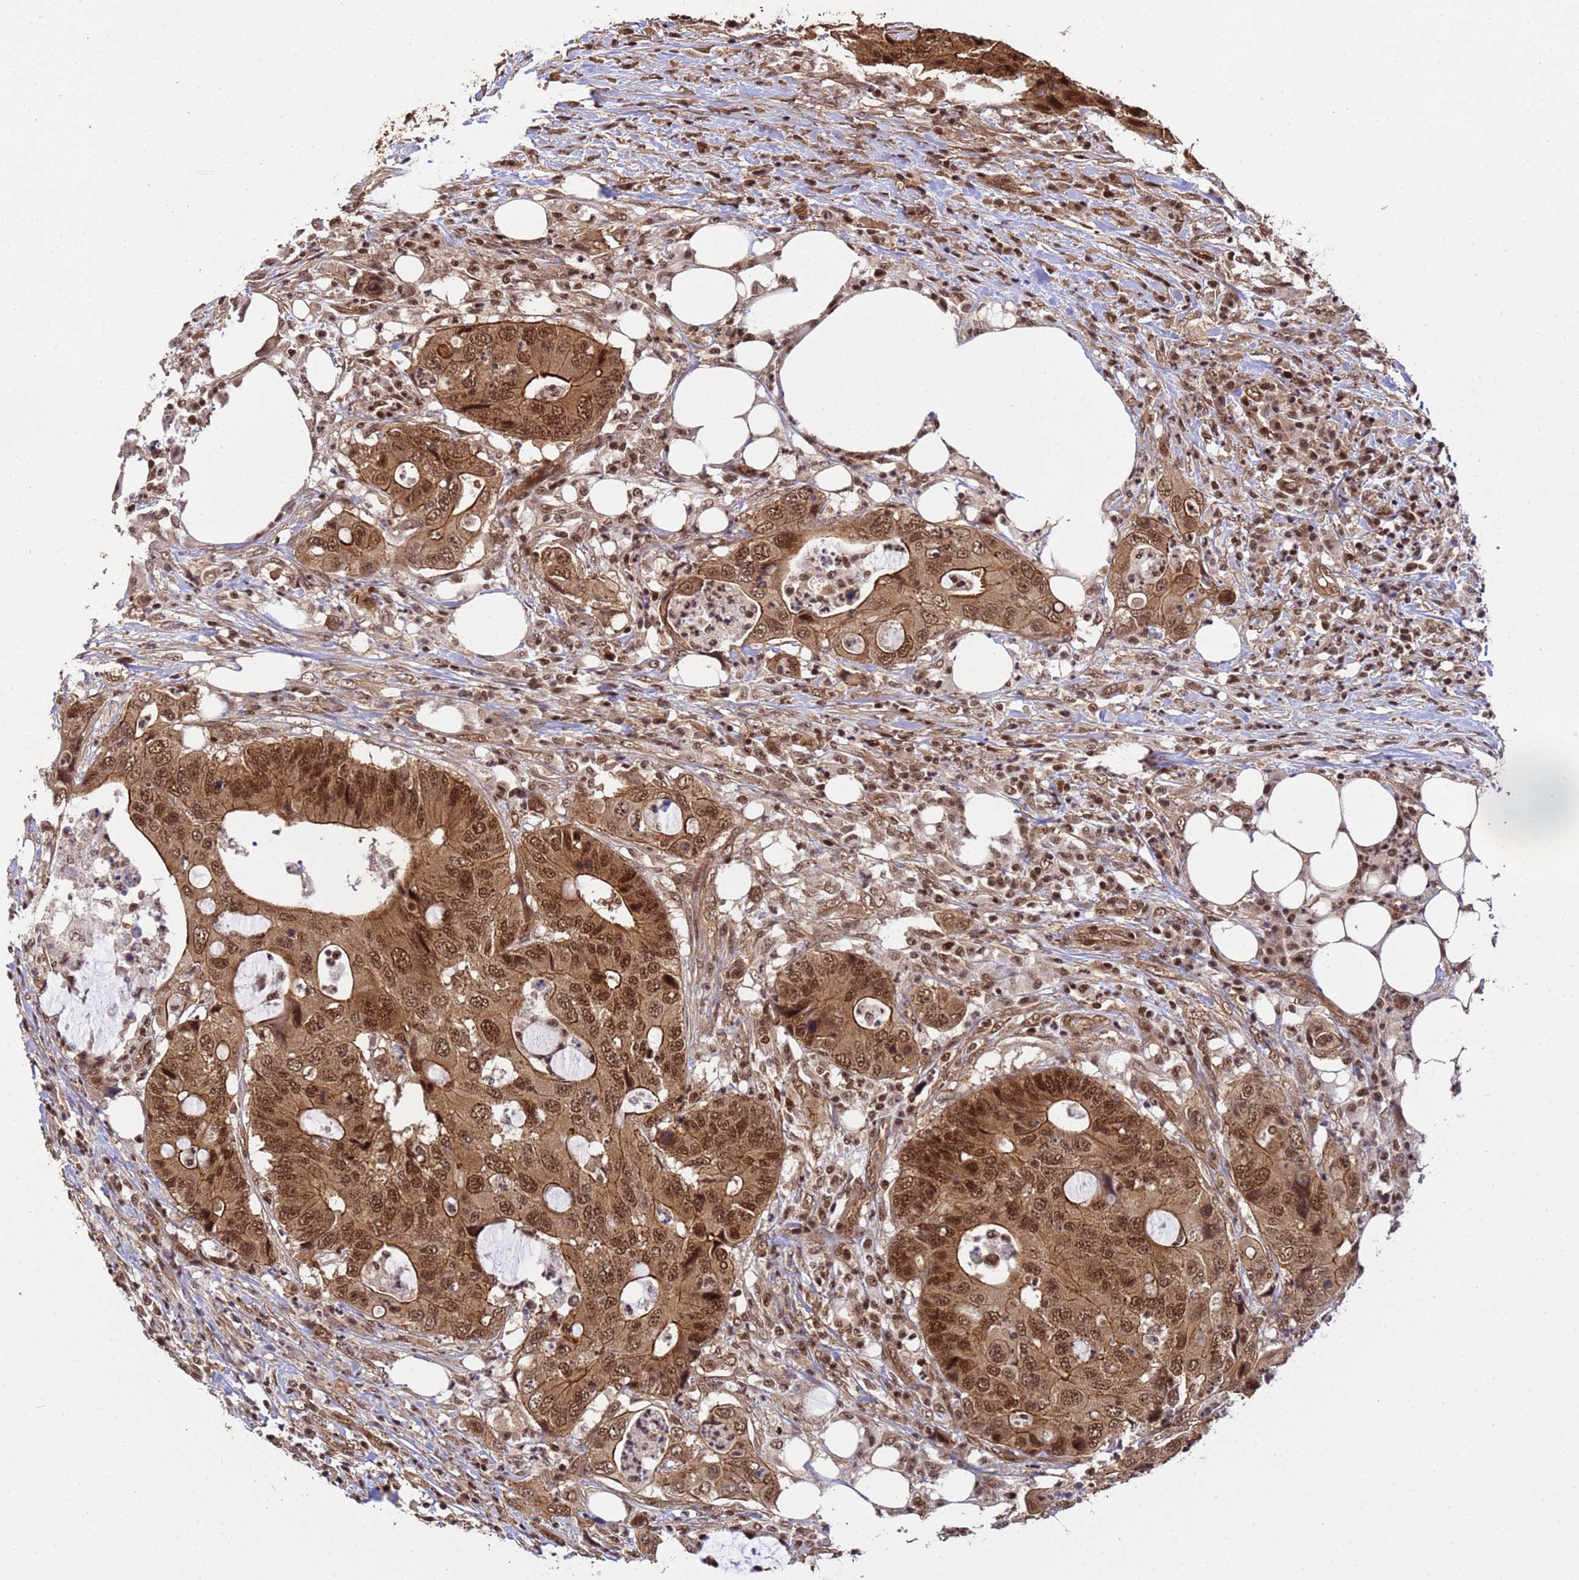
{"staining": {"intensity": "strong", "quantity": ">75%", "location": "cytoplasmic/membranous,nuclear"}, "tissue": "colorectal cancer", "cell_type": "Tumor cells", "image_type": "cancer", "snomed": [{"axis": "morphology", "description": "Adenocarcinoma, NOS"}, {"axis": "topography", "description": "Colon"}], "caption": "This micrograph shows immunohistochemistry staining of adenocarcinoma (colorectal), with high strong cytoplasmic/membranous and nuclear staining in about >75% of tumor cells.", "gene": "SYF2", "patient": {"sex": "male", "age": 71}}